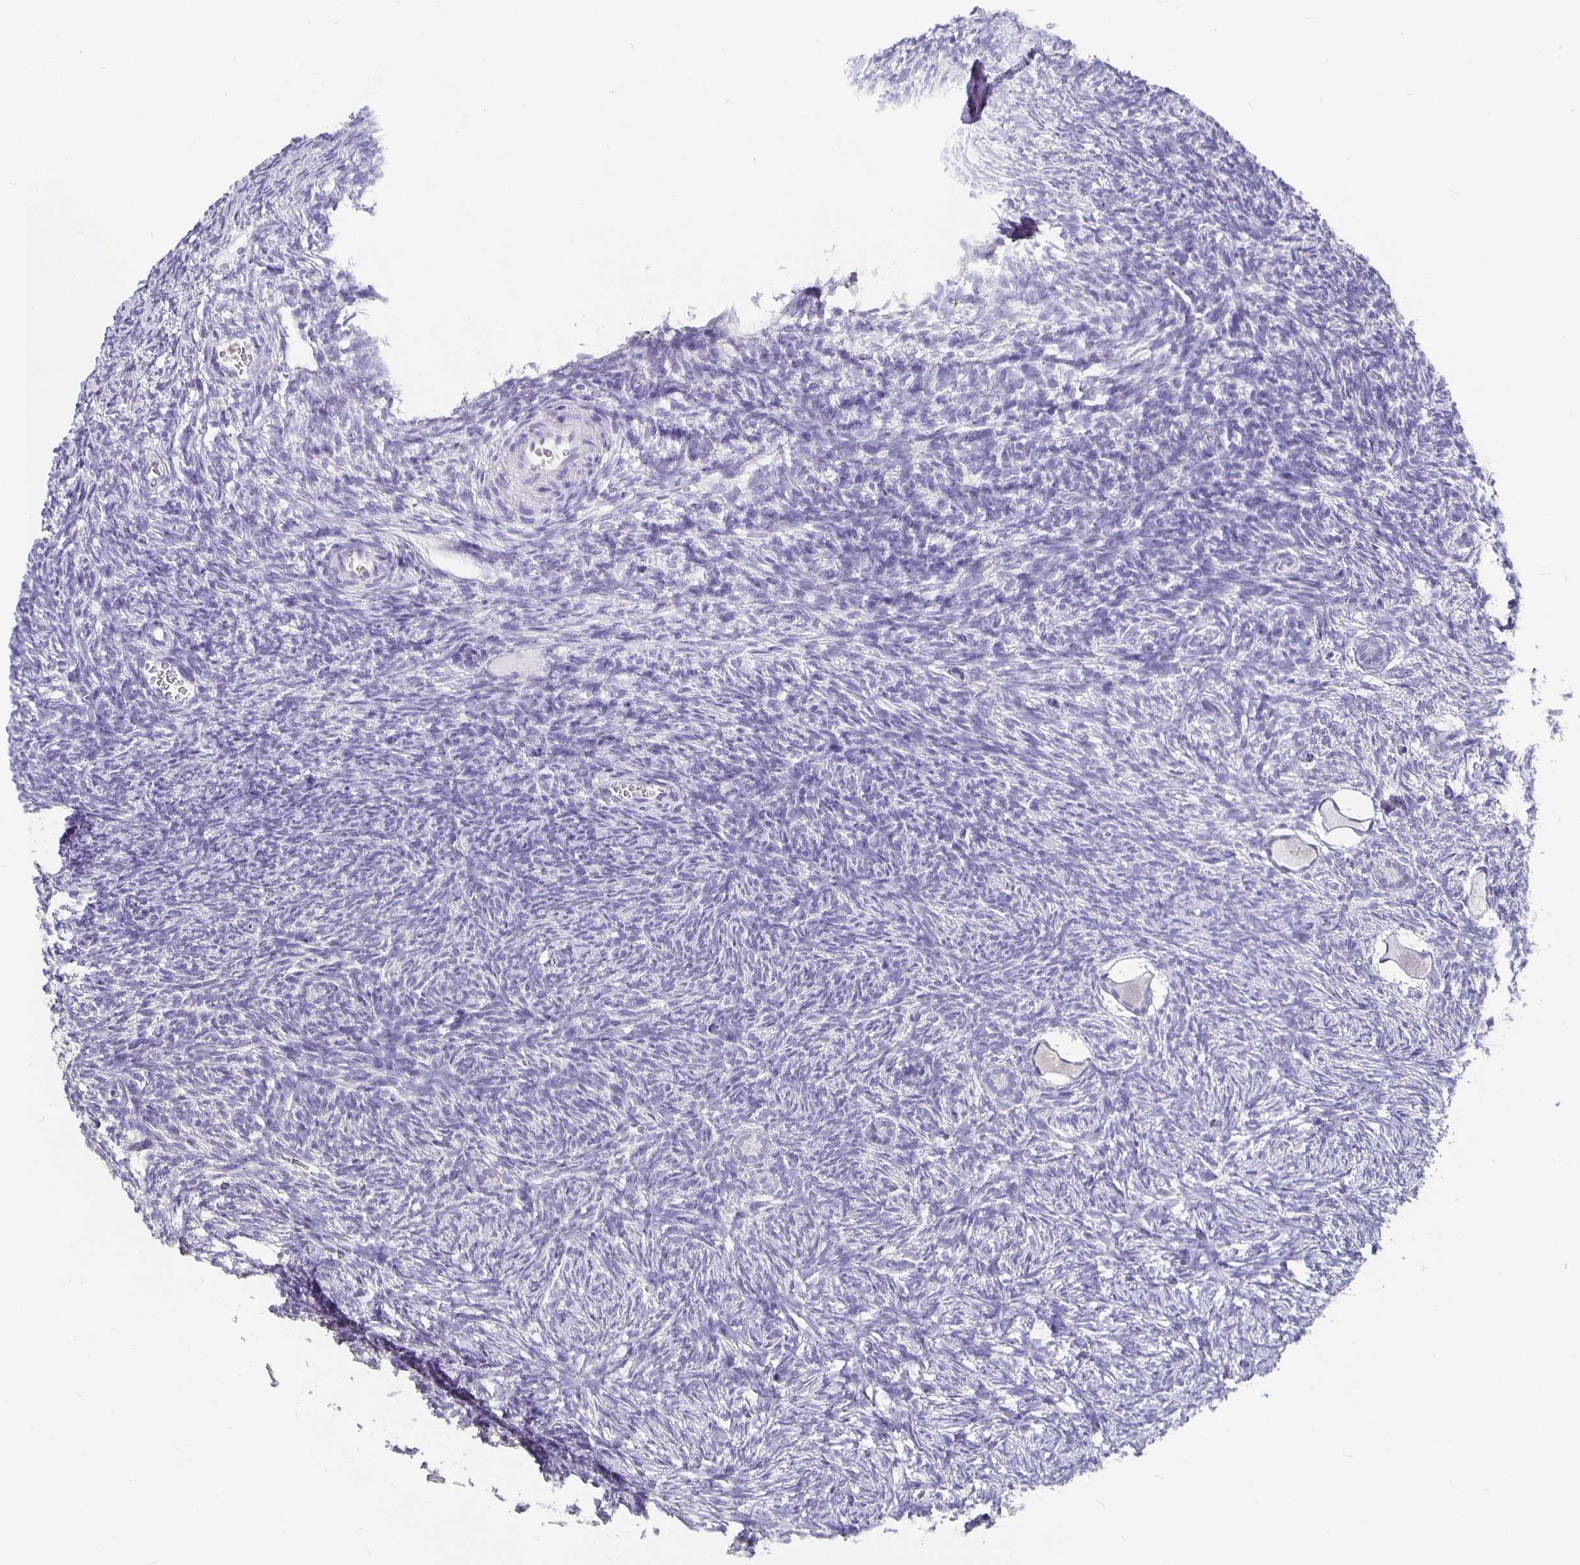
{"staining": {"intensity": "negative", "quantity": "none", "location": "none"}, "tissue": "ovary", "cell_type": "Follicle cells", "image_type": "normal", "snomed": [{"axis": "morphology", "description": "Normal tissue, NOS"}, {"axis": "topography", "description": "Ovary"}], "caption": "This is a micrograph of IHC staining of benign ovary, which shows no expression in follicle cells.", "gene": "GPX4", "patient": {"sex": "female", "age": 34}}